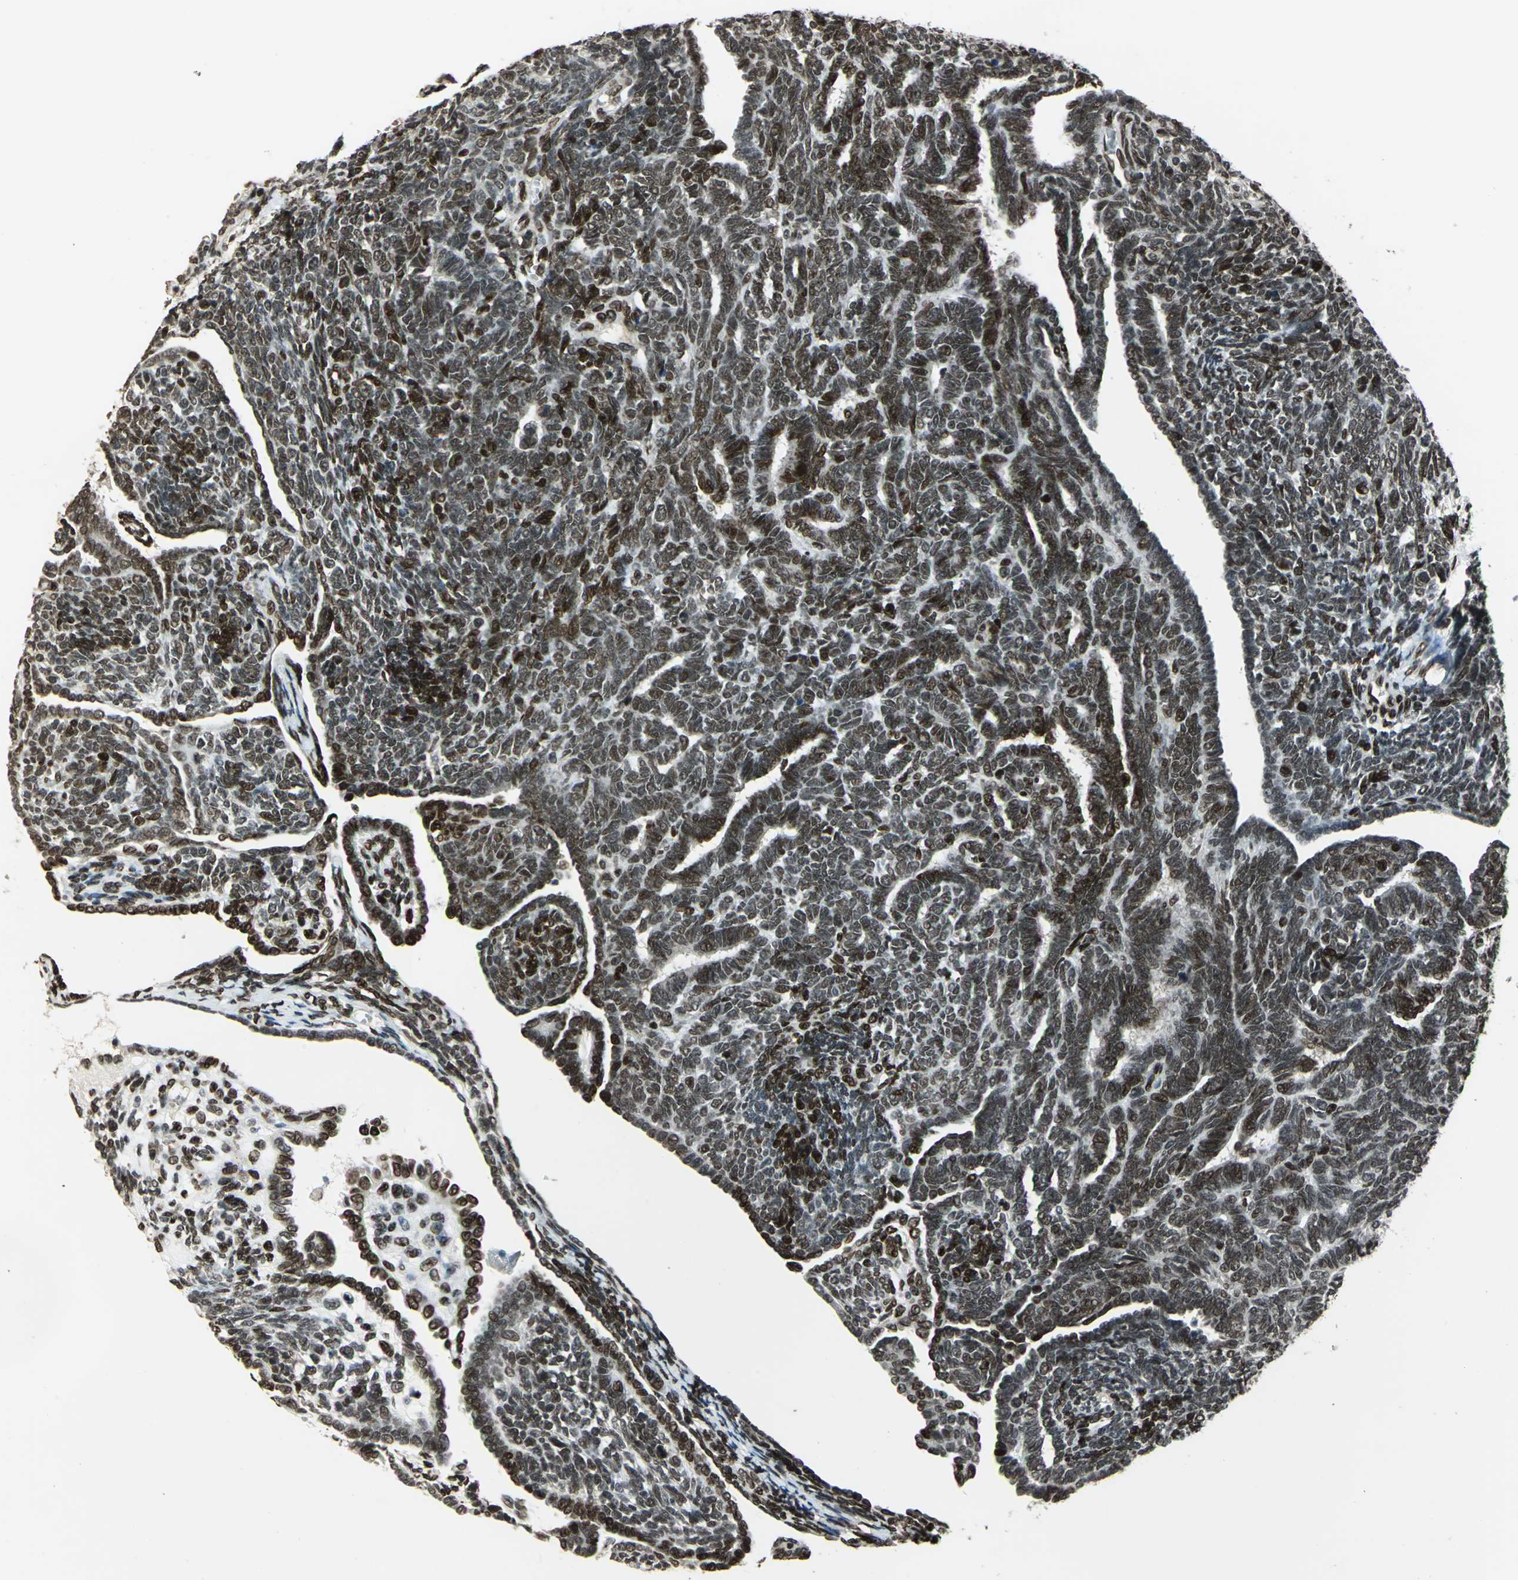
{"staining": {"intensity": "strong", "quantity": ">75%", "location": "cytoplasmic/membranous,nuclear"}, "tissue": "endometrial cancer", "cell_type": "Tumor cells", "image_type": "cancer", "snomed": [{"axis": "morphology", "description": "Neoplasm, malignant, NOS"}, {"axis": "topography", "description": "Endometrium"}], "caption": "There is high levels of strong cytoplasmic/membranous and nuclear staining in tumor cells of endometrial malignant neoplasm, as demonstrated by immunohistochemical staining (brown color).", "gene": "ISY1", "patient": {"sex": "female", "age": 74}}